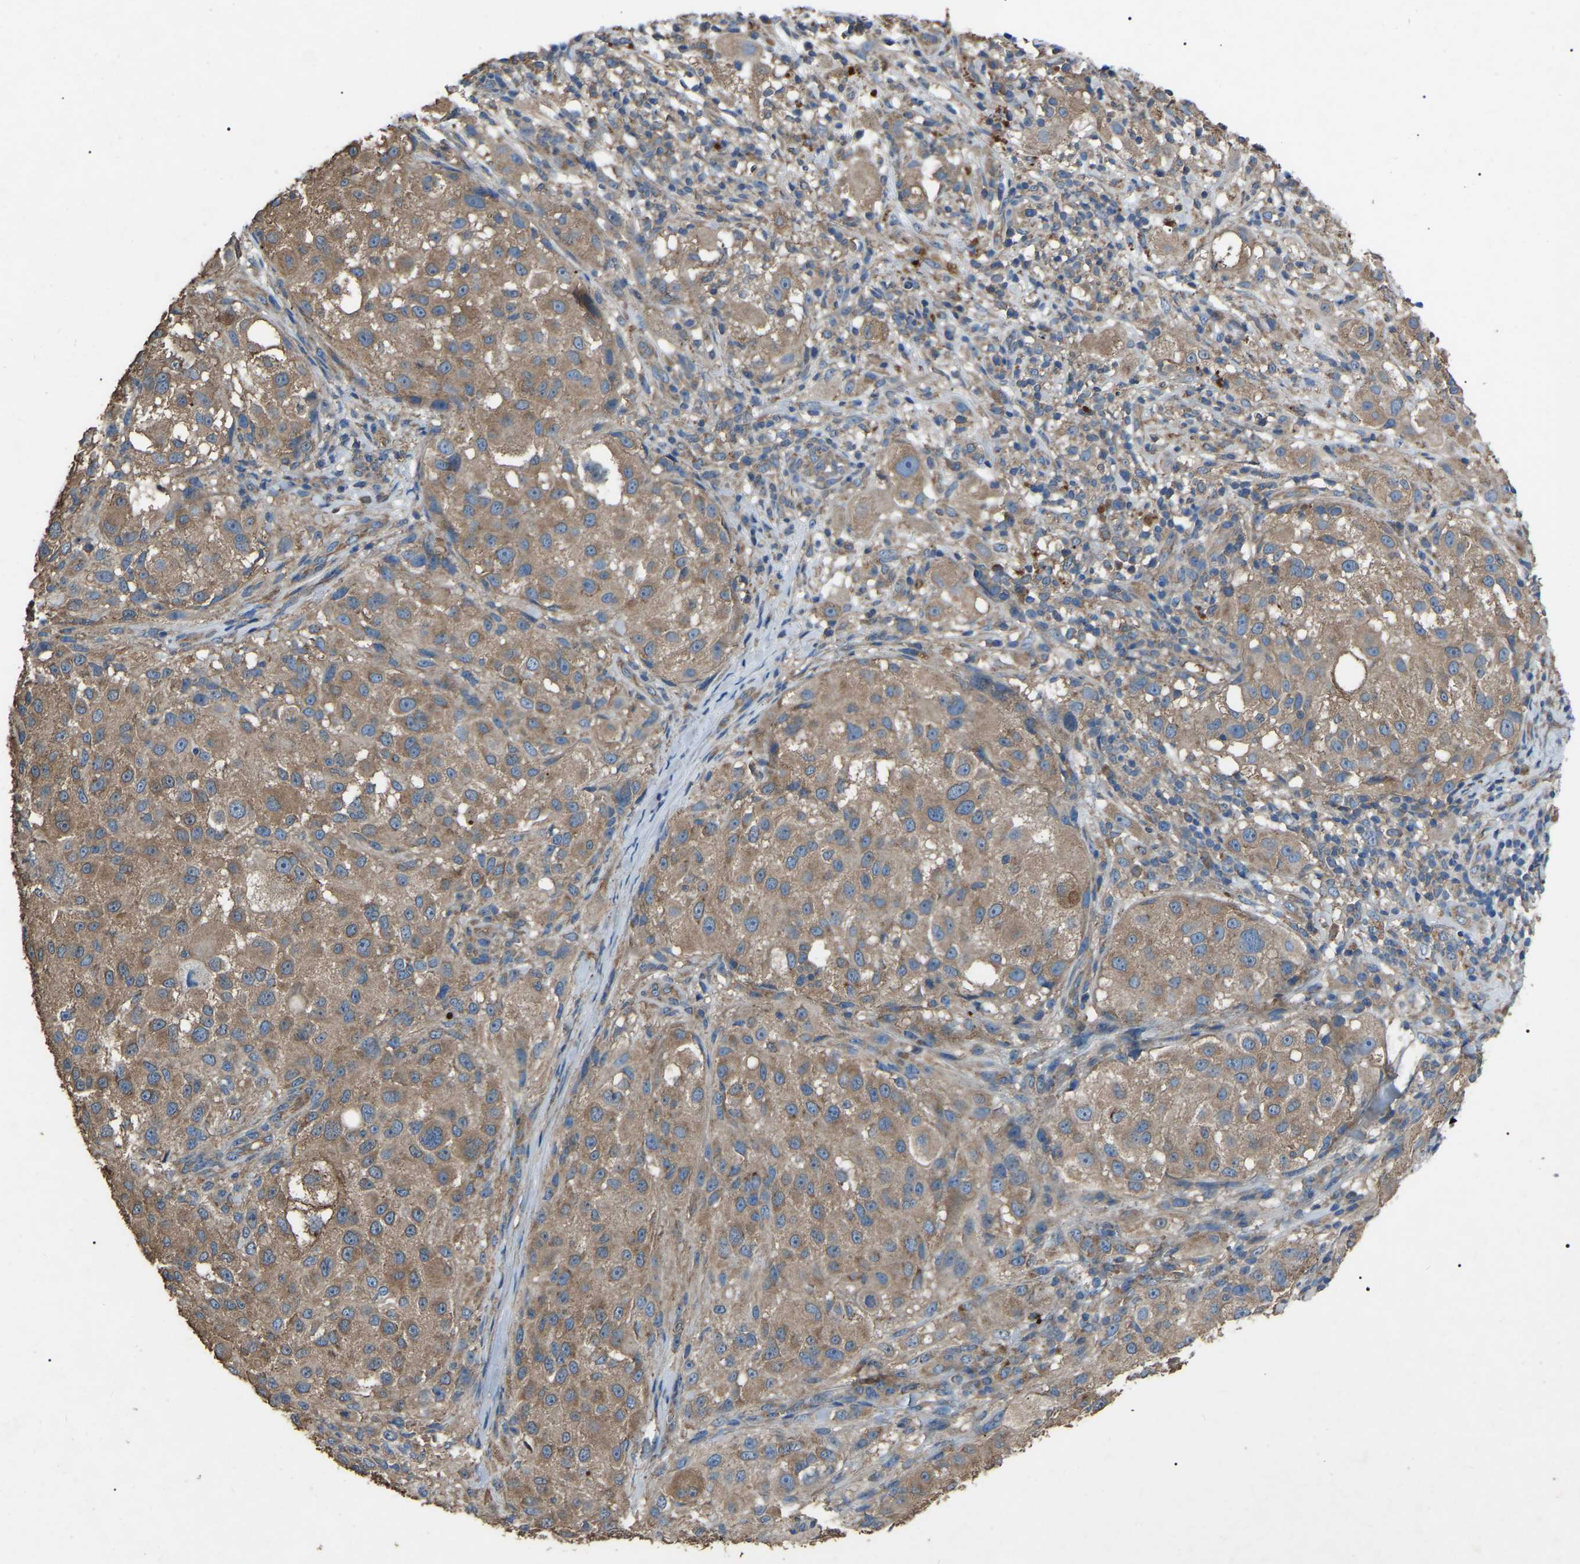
{"staining": {"intensity": "moderate", "quantity": ">75%", "location": "cytoplasmic/membranous"}, "tissue": "melanoma", "cell_type": "Tumor cells", "image_type": "cancer", "snomed": [{"axis": "morphology", "description": "Necrosis, NOS"}, {"axis": "morphology", "description": "Malignant melanoma, NOS"}, {"axis": "topography", "description": "Skin"}], "caption": "Immunohistochemistry (IHC) staining of melanoma, which shows medium levels of moderate cytoplasmic/membranous expression in approximately >75% of tumor cells indicating moderate cytoplasmic/membranous protein expression. The staining was performed using DAB (3,3'-diaminobenzidine) (brown) for protein detection and nuclei were counterstained in hematoxylin (blue).", "gene": "AIMP1", "patient": {"sex": "female", "age": 87}}